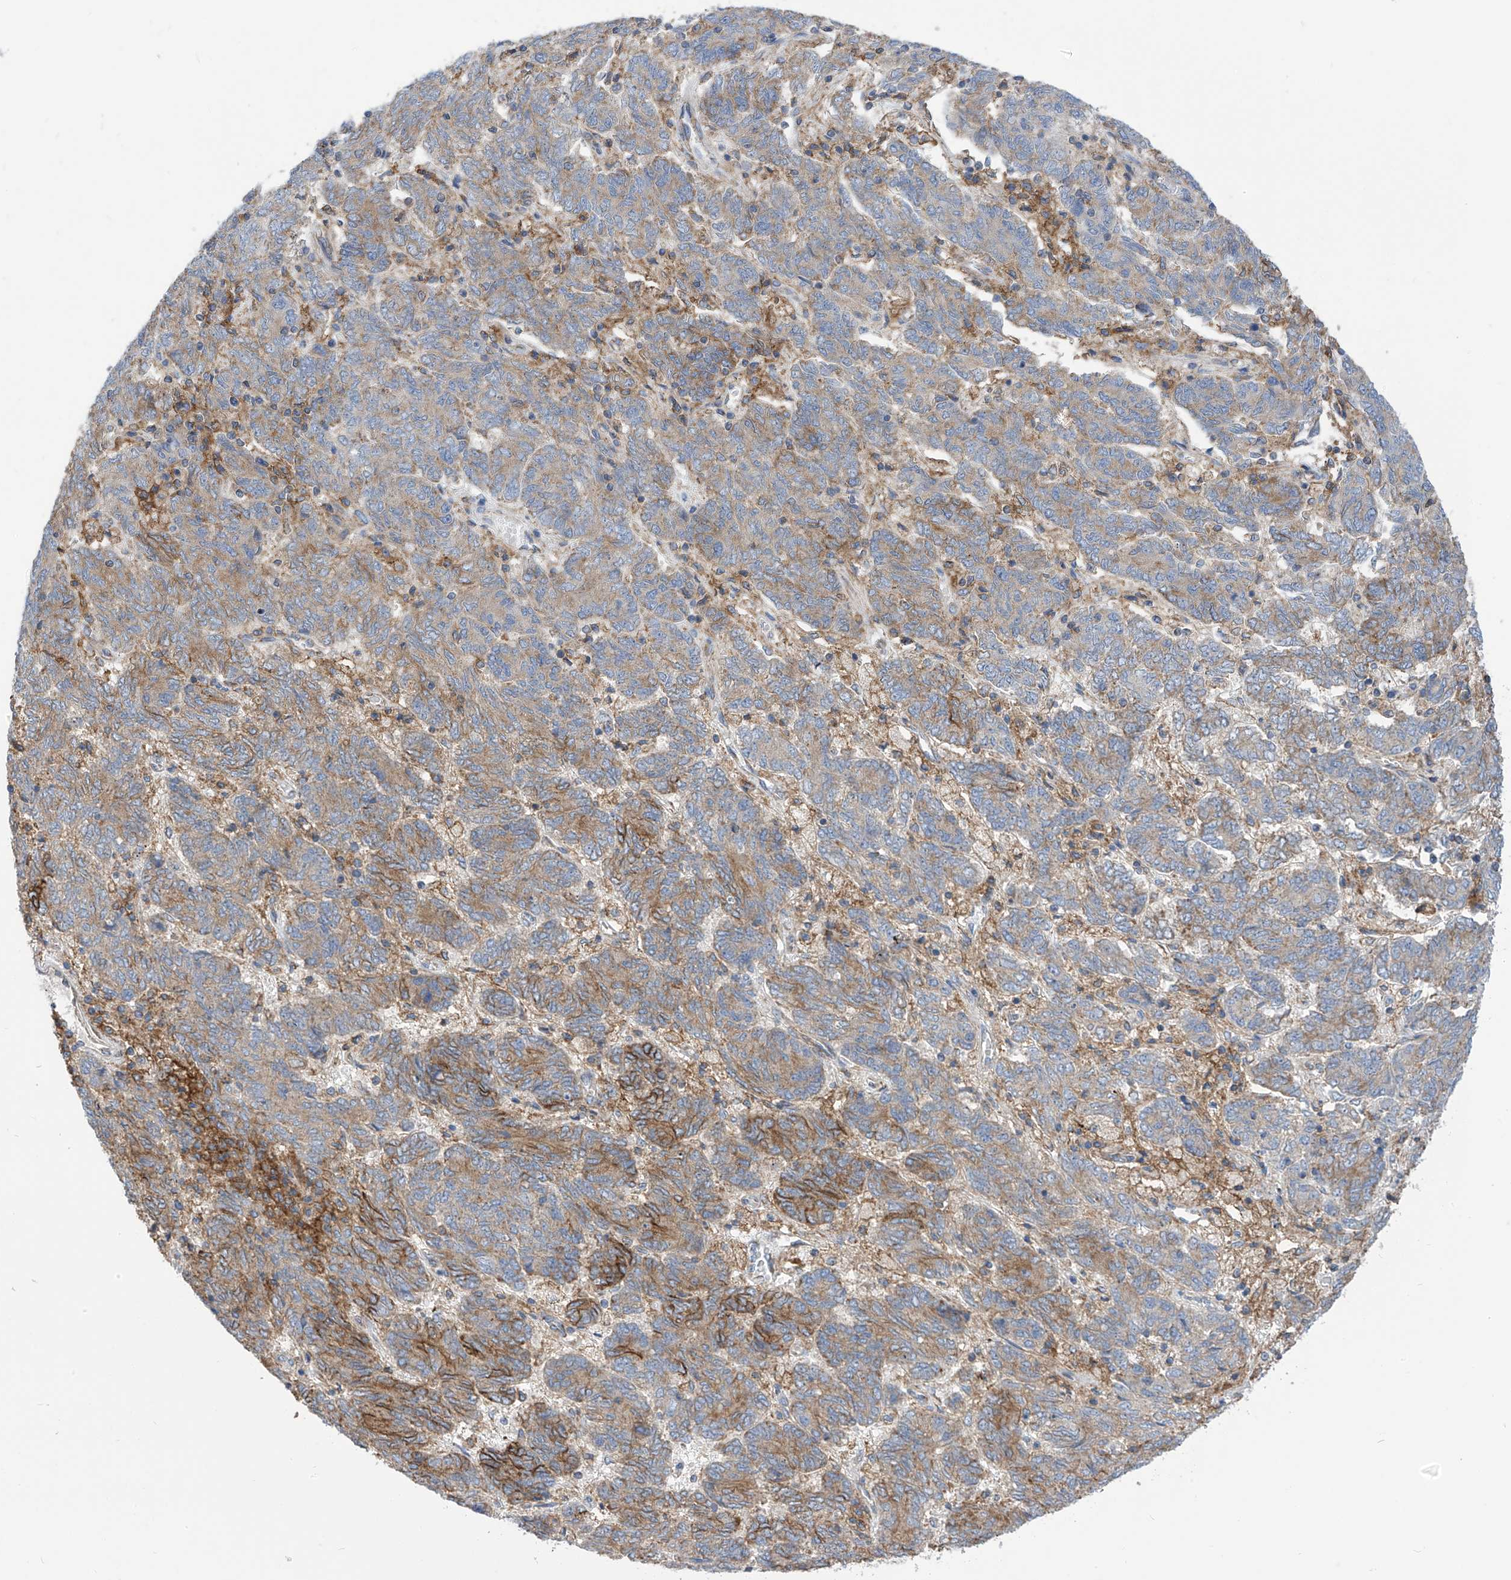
{"staining": {"intensity": "moderate", "quantity": ">75%", "location": "cytoplasmic/membranous"}, "tissue": "endometrial cancer", "cell_type": "Tumor cells", "image_type": "cancer", "snomed": [{"axis": "morphology", "description": "Adenocarcinoma, NOS"}, {"axis": "topography", "description": "Endometrium"}], "caption": "Protein staining reveals moderate cytoplasmic/membranous expression in approximately >75% of tumor cells in endometrial adenocarcinoma.", "gene": "P2RX7", "patient": {"sex": "female", "age": 80}}